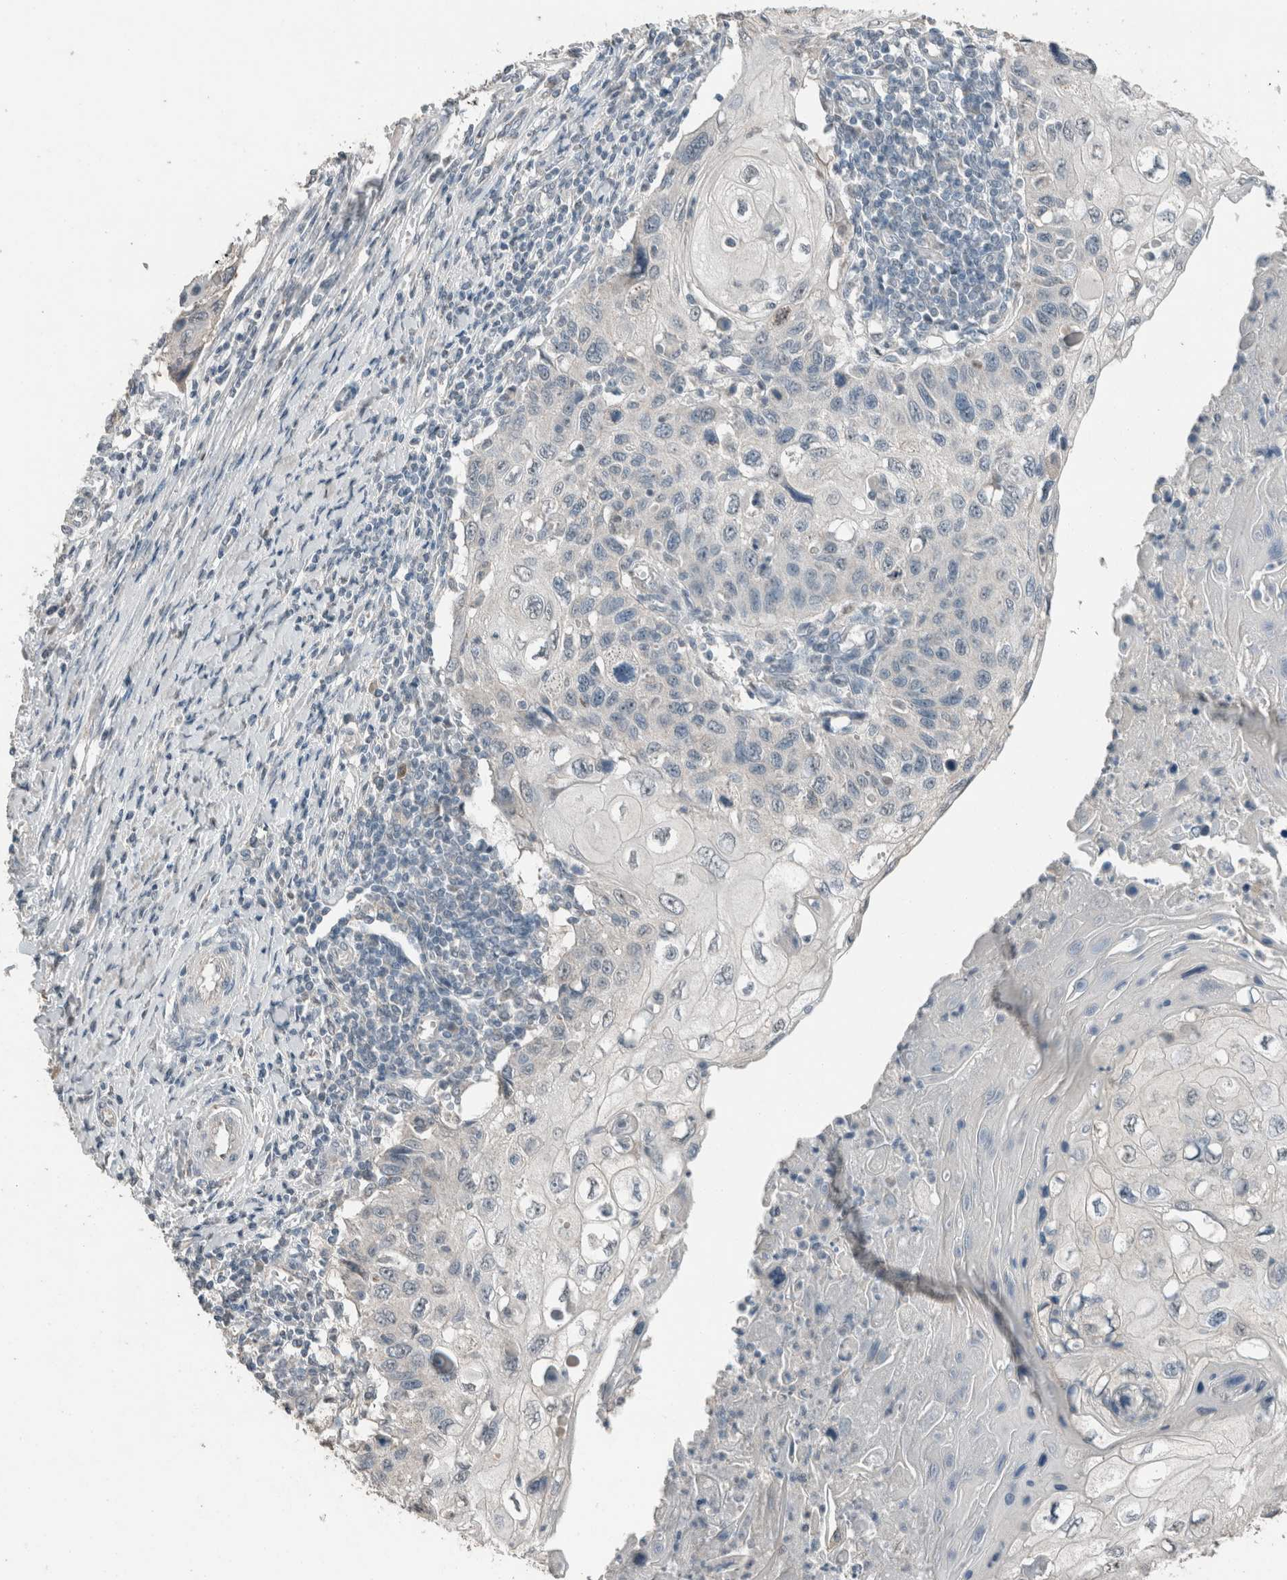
{"staining": {"intensity": "negative", "quantity": "none", "location": "none"}, "tissue": "cervical cancer", "cell_type": "Tumor cells", "image_type": "cancer", "snomed": [{"axis": "morphology", "description": "Squamous cell carcinoma, NOS"}, {"axis": "topography", "description": "Cervix"}], "caption": "This is an IHC photomicrograph of human cervical cancer (squamous cell carcinoma). There is no positivity in tumor cells.", "gene": "ACVR2B", "patient": {"sex": "female", "age": 70}}